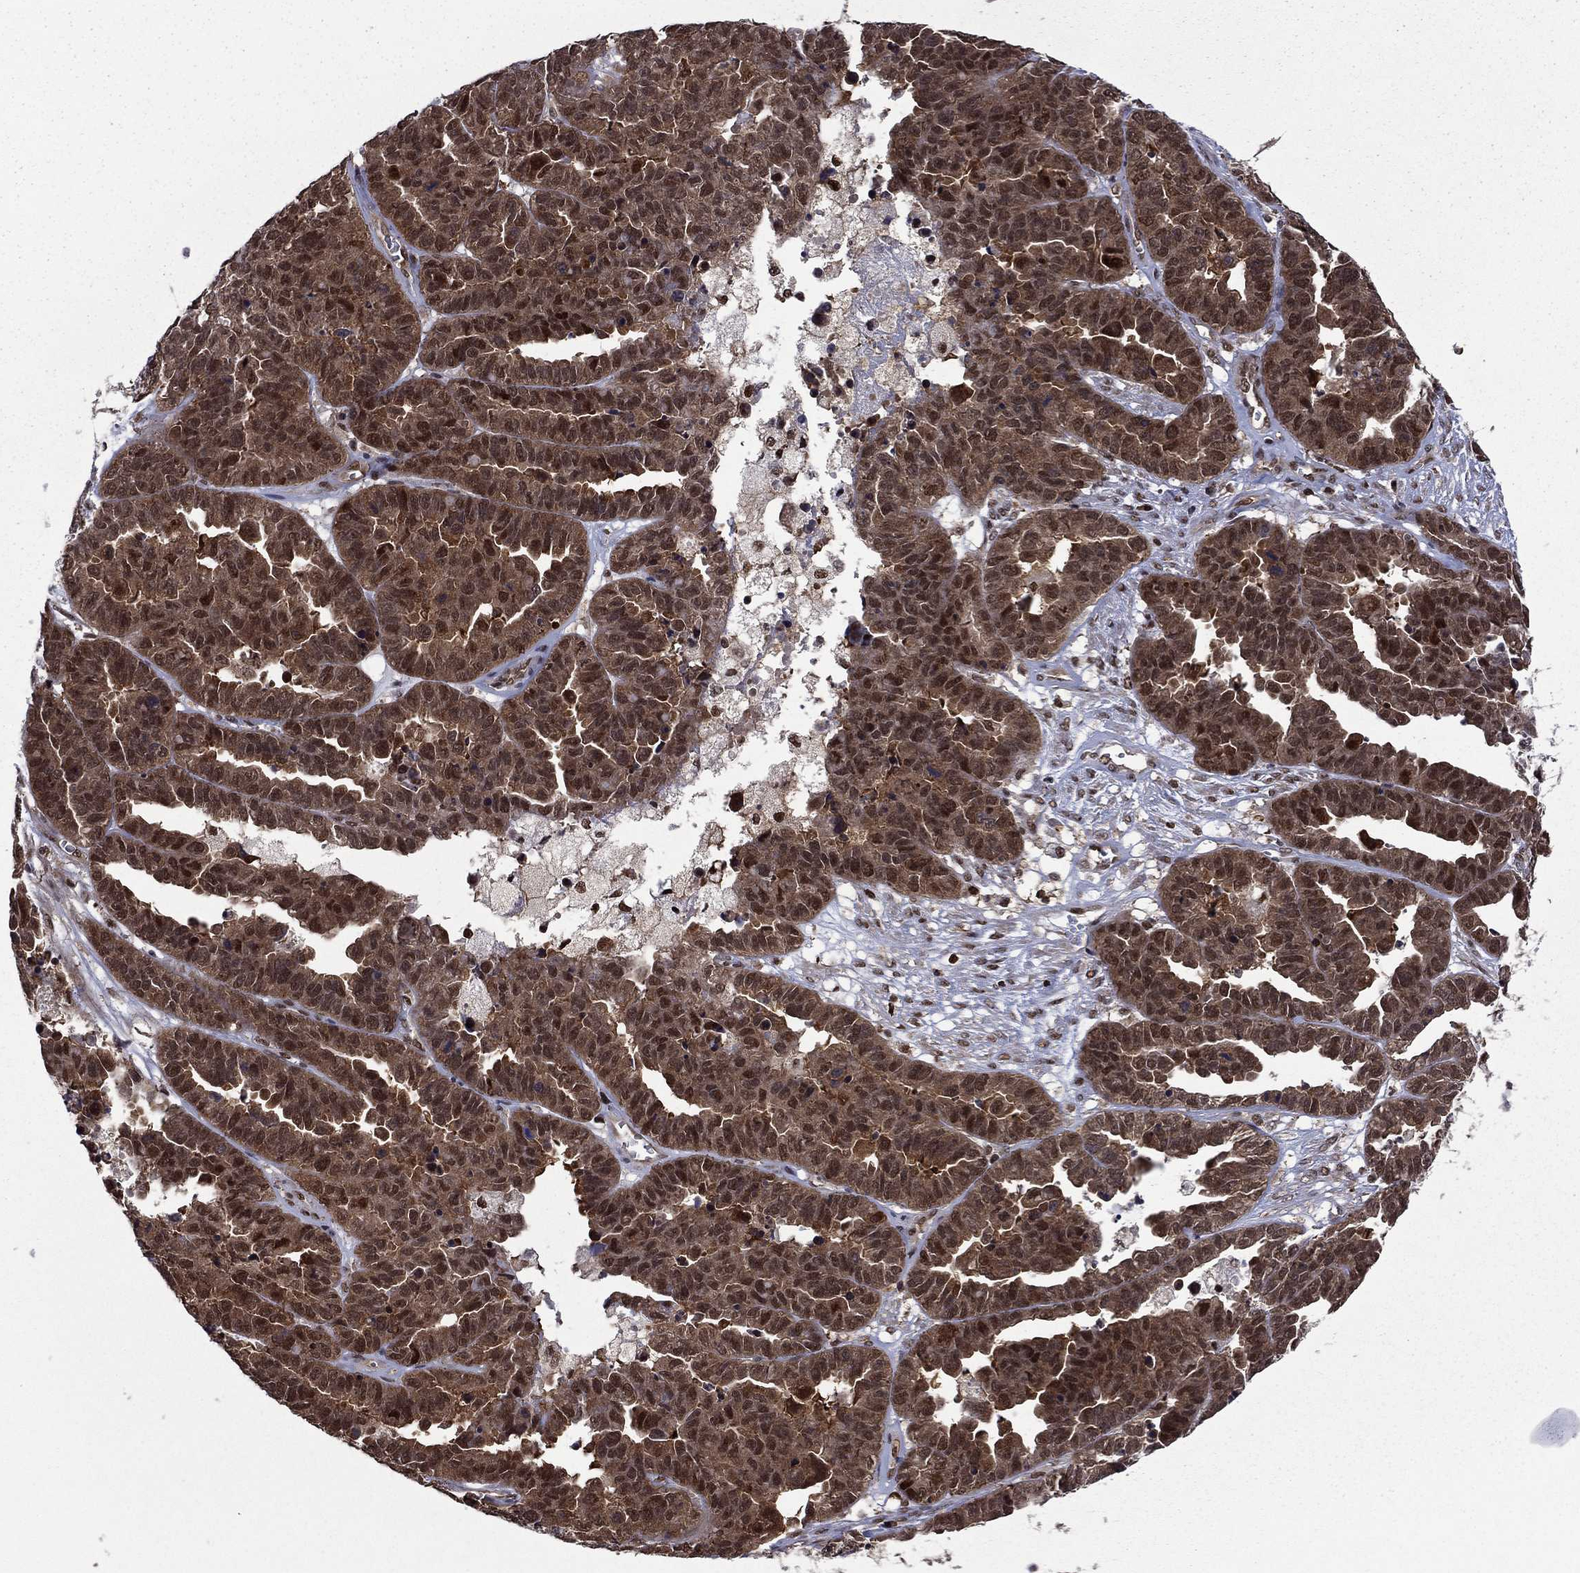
{"staining": {"intensity": "moderate", "quantity": "25%-75%", "location": "nuclear"}, "tissue": "ovarian cancer", "cell_type": "Tumor cells", "image_type": "cancer", "snomed": [{"axis": "morphology", "description": "Cystadenocarcinoma, serous, NOS"}, {"axis": "topography", "description": "Ovary"}], "caption": "This histopathology image shows immunohistochemistry staining of ovarian cancer, with medium moderate nuclear expression in approximately 25%-75% of tumor cells.", "gene": "PSMD2", "patient": {"sex": "female", "age": 87}}